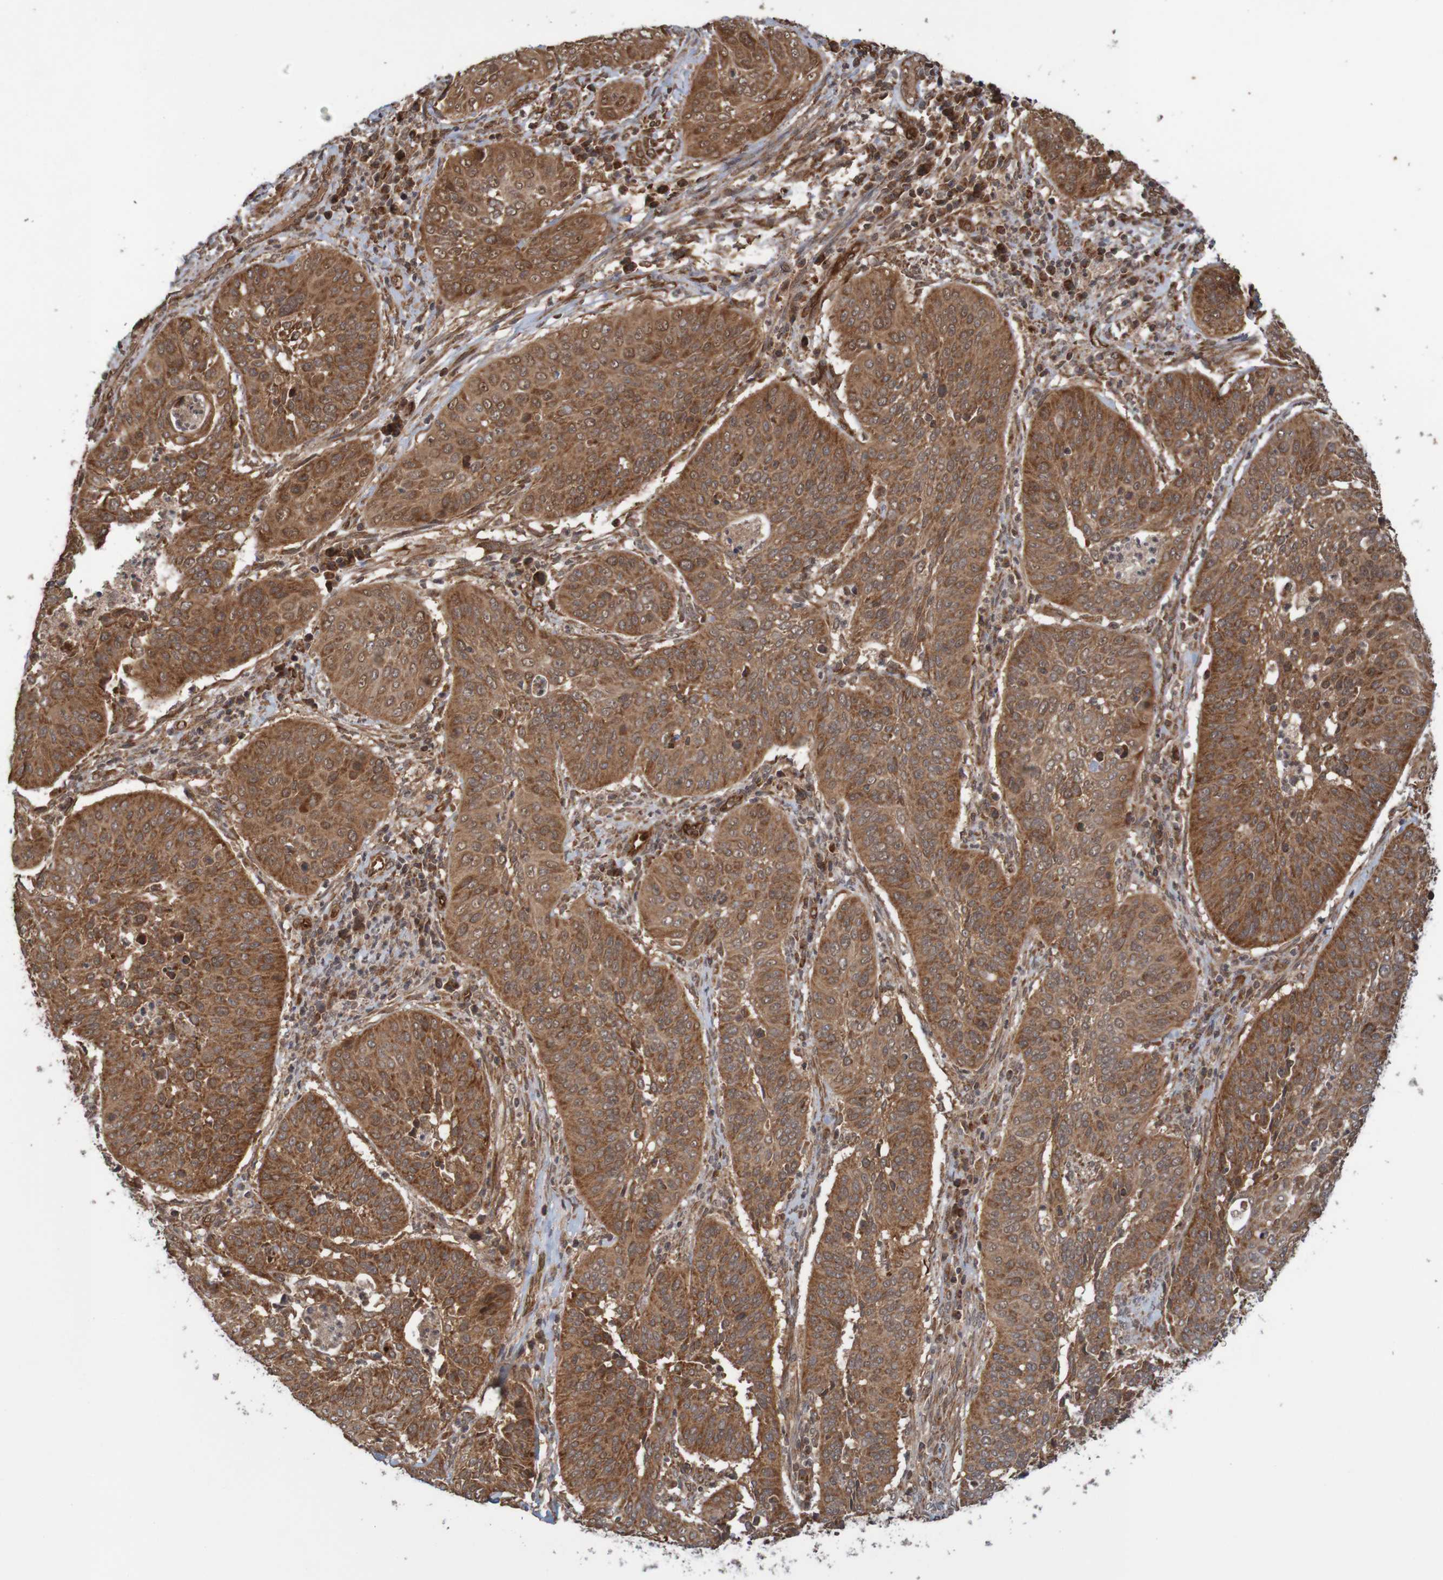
{"staining": {"intensity": "strong", "quantity": ">75%", "location": "cytoplasmic/membranous"}, "tissue": "cervical cancer", "cell_type": "Tumor cells", "image_type": "cancer", "snomed": [{"axis": "morphology", "description": "Normal tissue, NOS"}, {"axis": "morphology", "description": "Squamous cell carcinoma, NOS"}, {"axis": "topography", "description": "Cervix"}], "caption": "Immunohistochemistry (DAB) staining of cervical squamous cell carcinoma reveals strong cytoplasmic/membranous protein positivity in about >75% of tumor cells.", "gene": "MRPL52", "patient": {"sex": "female", "age": 39}}